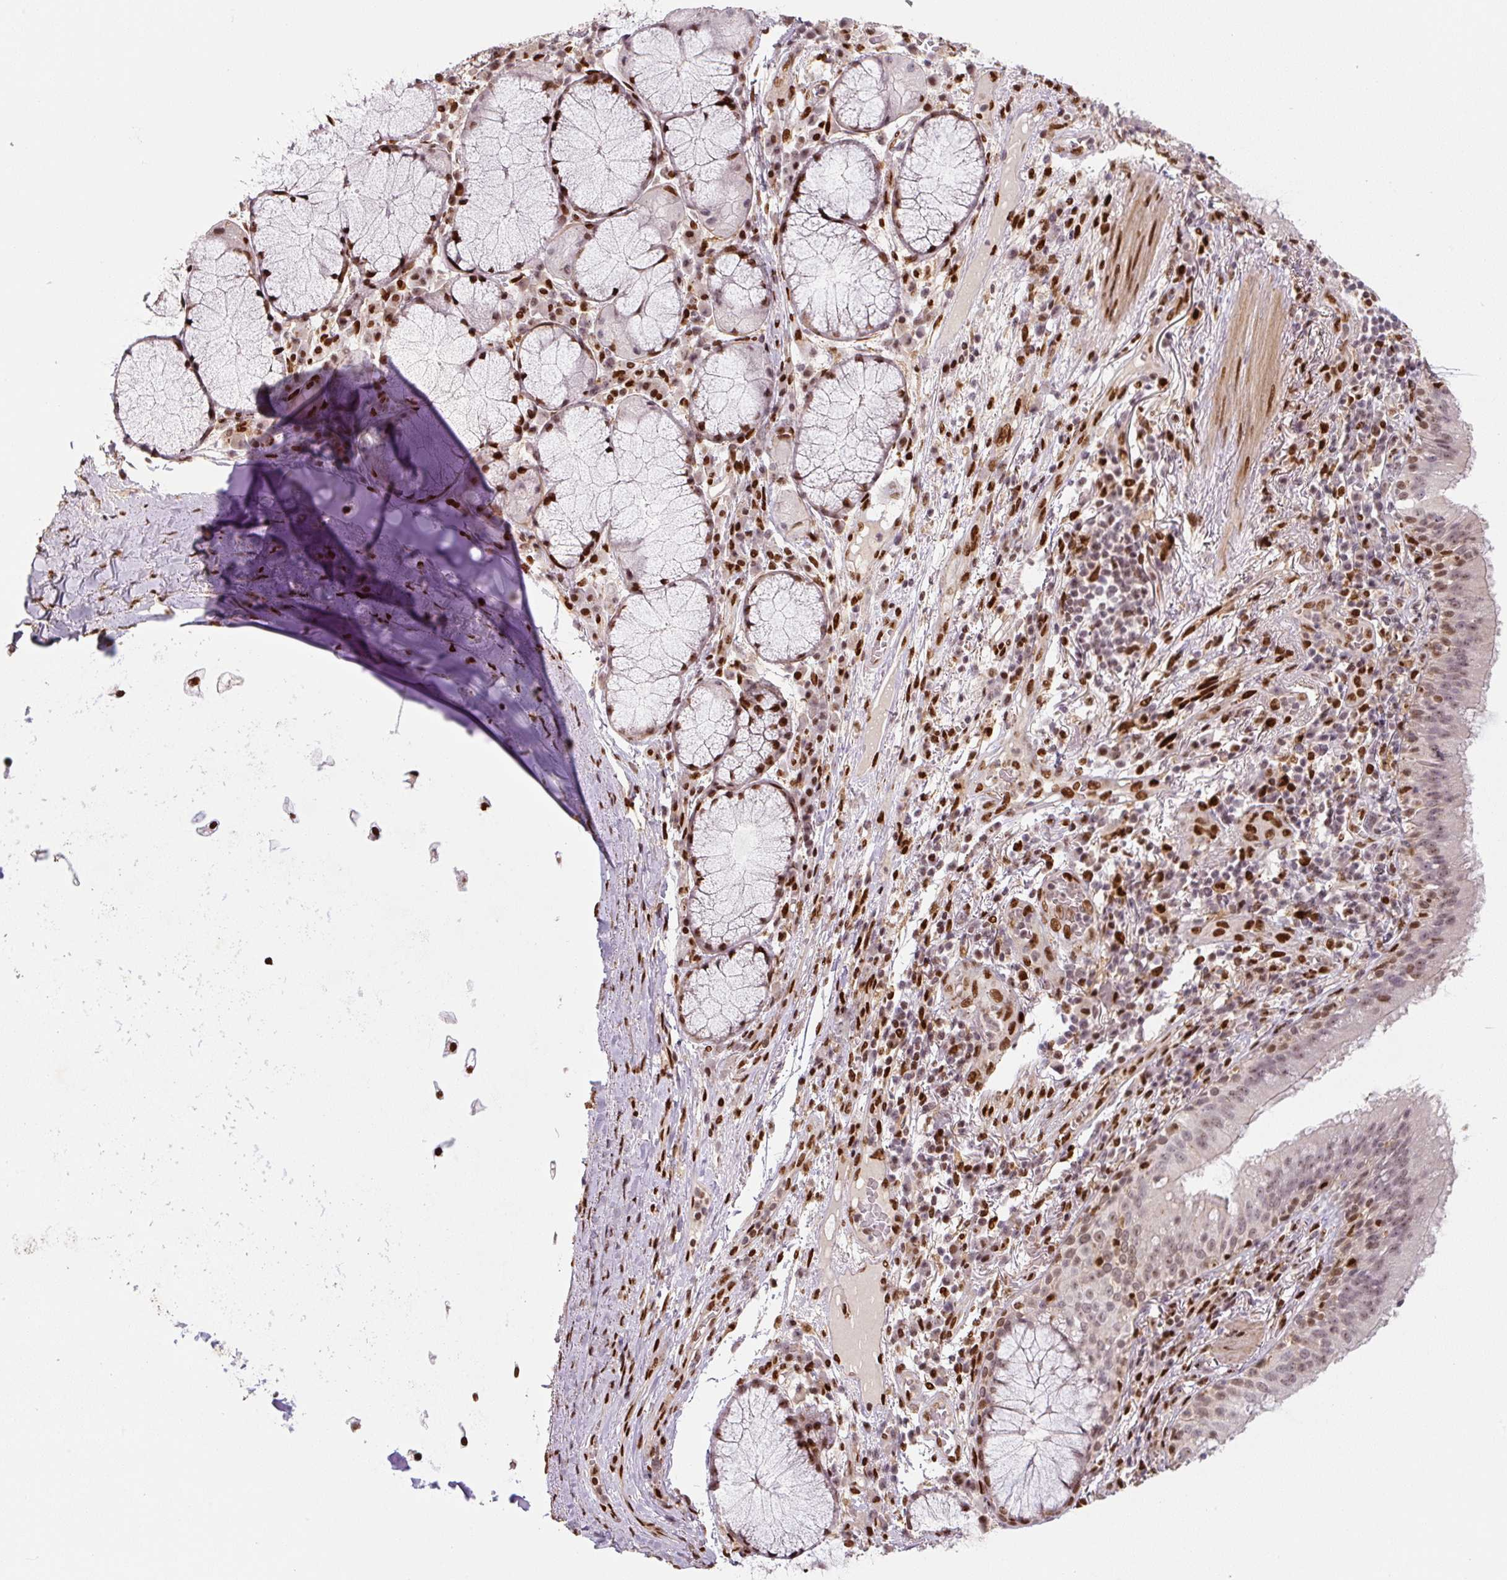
{"staining": {"intensity": "moderate", "quantity": "25%-75%", "location": "nuclear"}, "tissue": "bronchus", "cell_type": "Respiratory epithelial cells", "image_type": "normal", "snomed": [{"axis": "morphology", "description": "Normal tissue, NOS"}, {"axis": "topography", "description": "Cartilage tissue"}, {"axis": "topography", "description": "Bronchus"}], "caption": "Immunohistochemistry of normal human bronchus exhibits medium levels of moderate nuclear expression in about 25%-75% of respiratory epithelial cells. (DAB (3,3'-diaminobenzidine) = brown stain, brightfield microscopy at high magnification).", "gene": "PYDC2", "patient": {"sex": "male", "age": 56}}